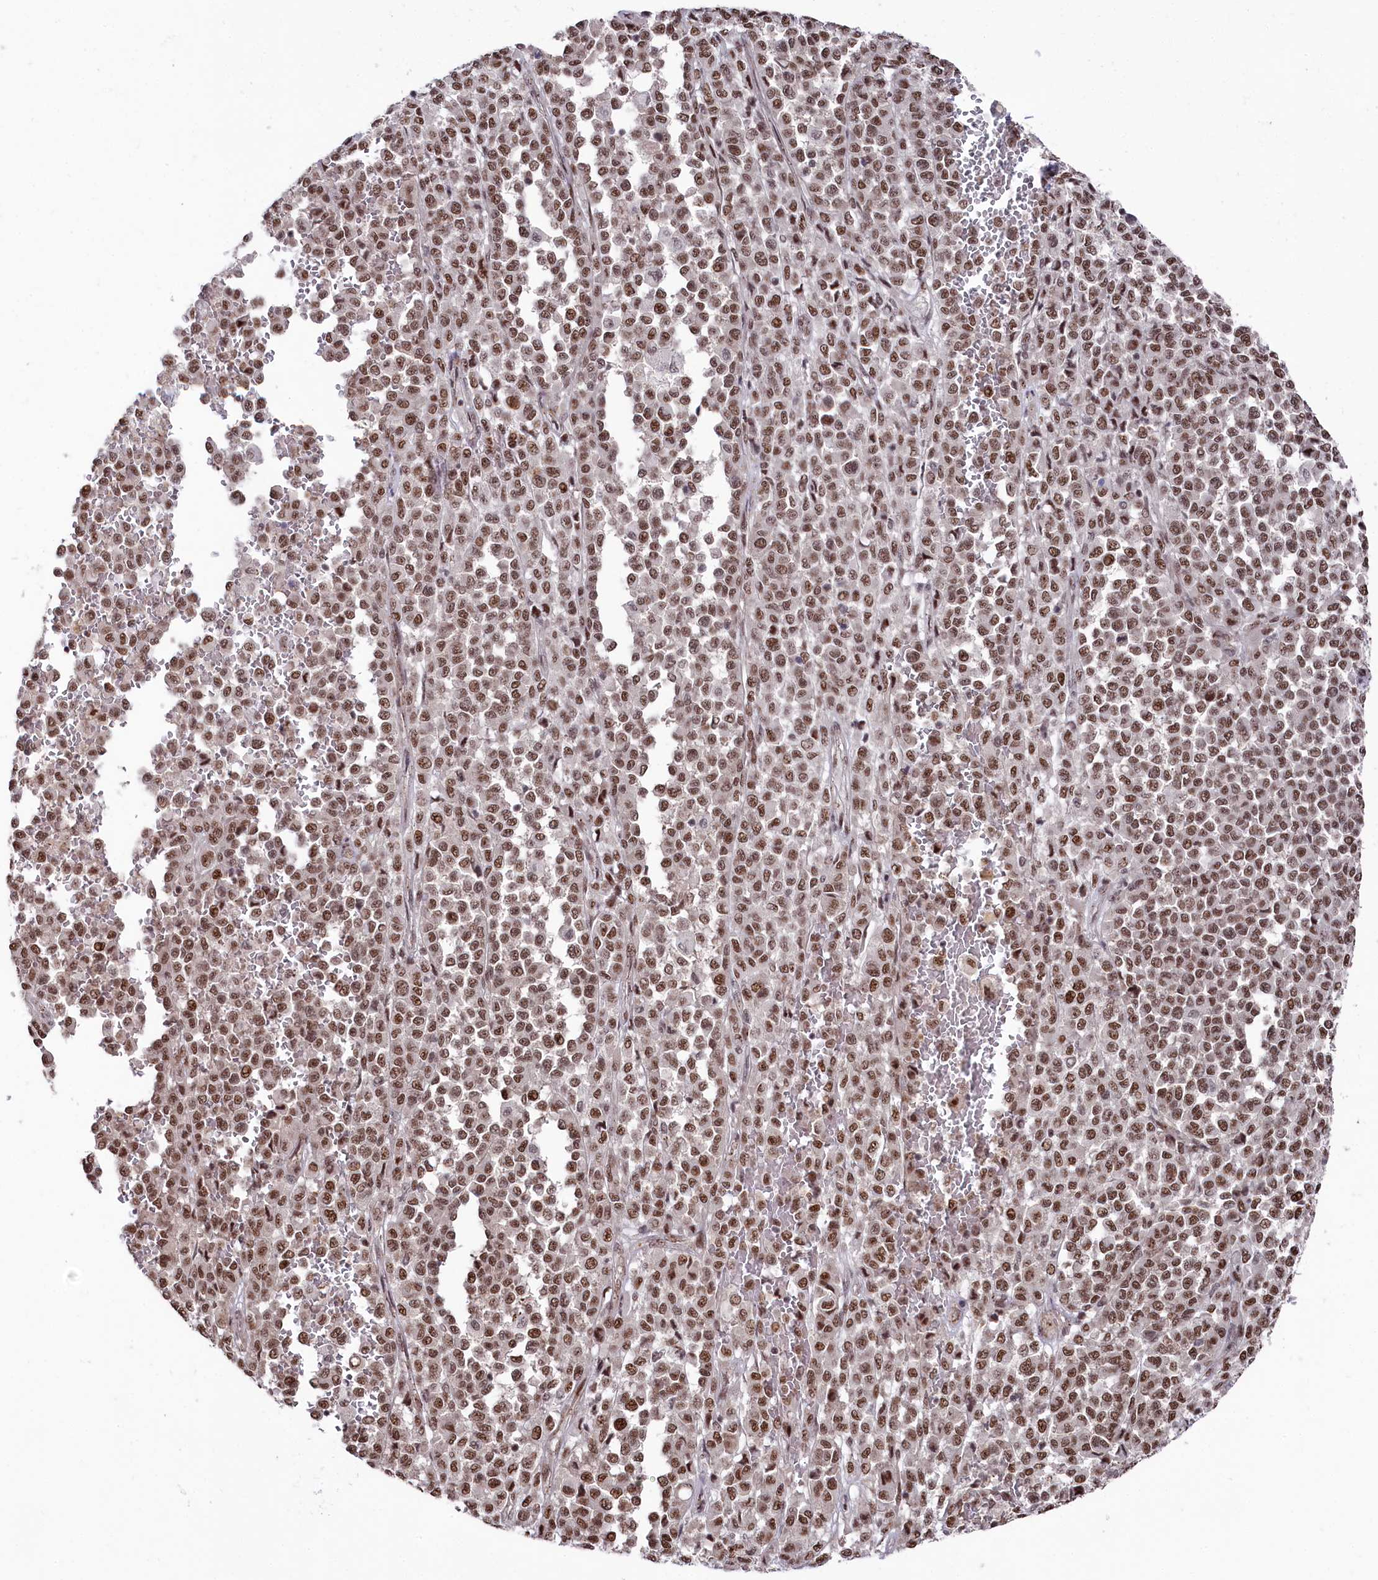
{"staining": {"intensity": "moderate", "quantity": ">75%", "location": "nuclear"}, "tissue": "melanoma", "cell_type": "Tumor cells", "image_type": "cancer", "snomed": [{"axis": "morphology", "description": "Malignant melanoma, Metastatic site"}, {"axis": "topography", "description": "Pancreas"}], "caption": "There is medium levels of moderate nuclear expression in tumor cells of malignant melanoma (metastatic site), as demonstrated by immunohistochemical staining (brown color).", "gene": "POLR2H", "patient": {"sex": "female", "age": 30}}